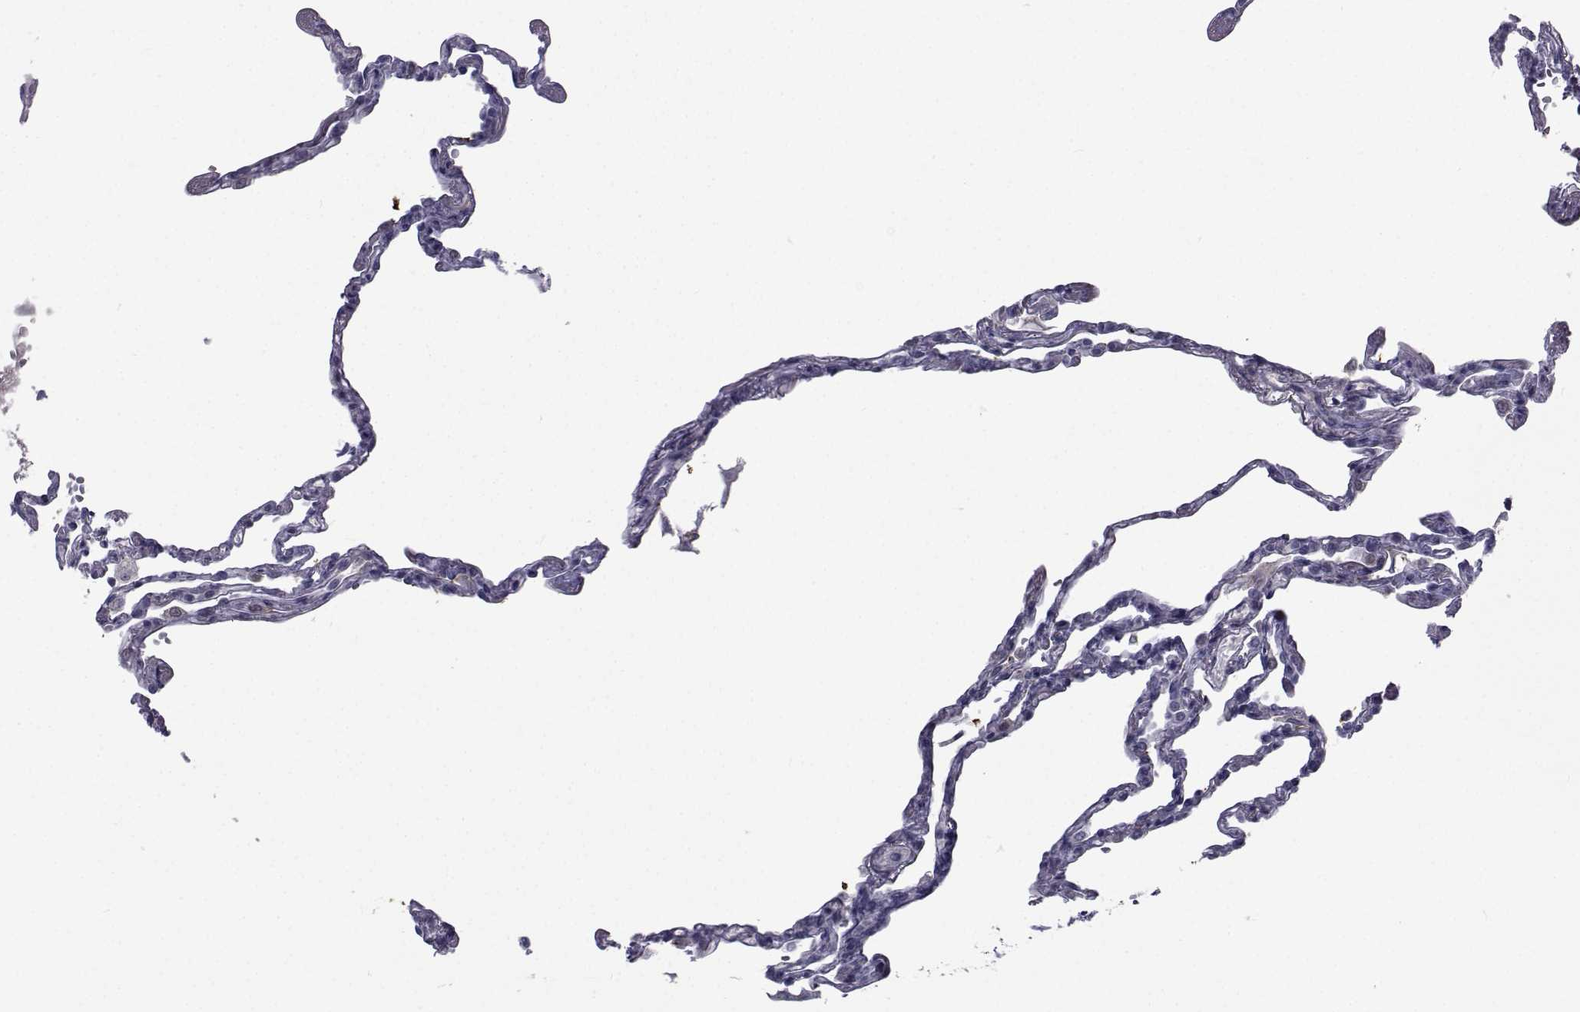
{"staining": {"intensity": "negative", "quantity": "none", "location": "none"}, "tissue": "lung", "cell_type": "Alveolar cells", "image_type": "normal", "snomed": [{"axis": "morphology", "description": "Normal tissue, NOS"}, {"axis": "topography", "description": "Lung"}], "caption": "Alveolar cells show no significant staining in benign lung.", "gene": "PAX2", "patient": {"sex": "male", "age": 78}}